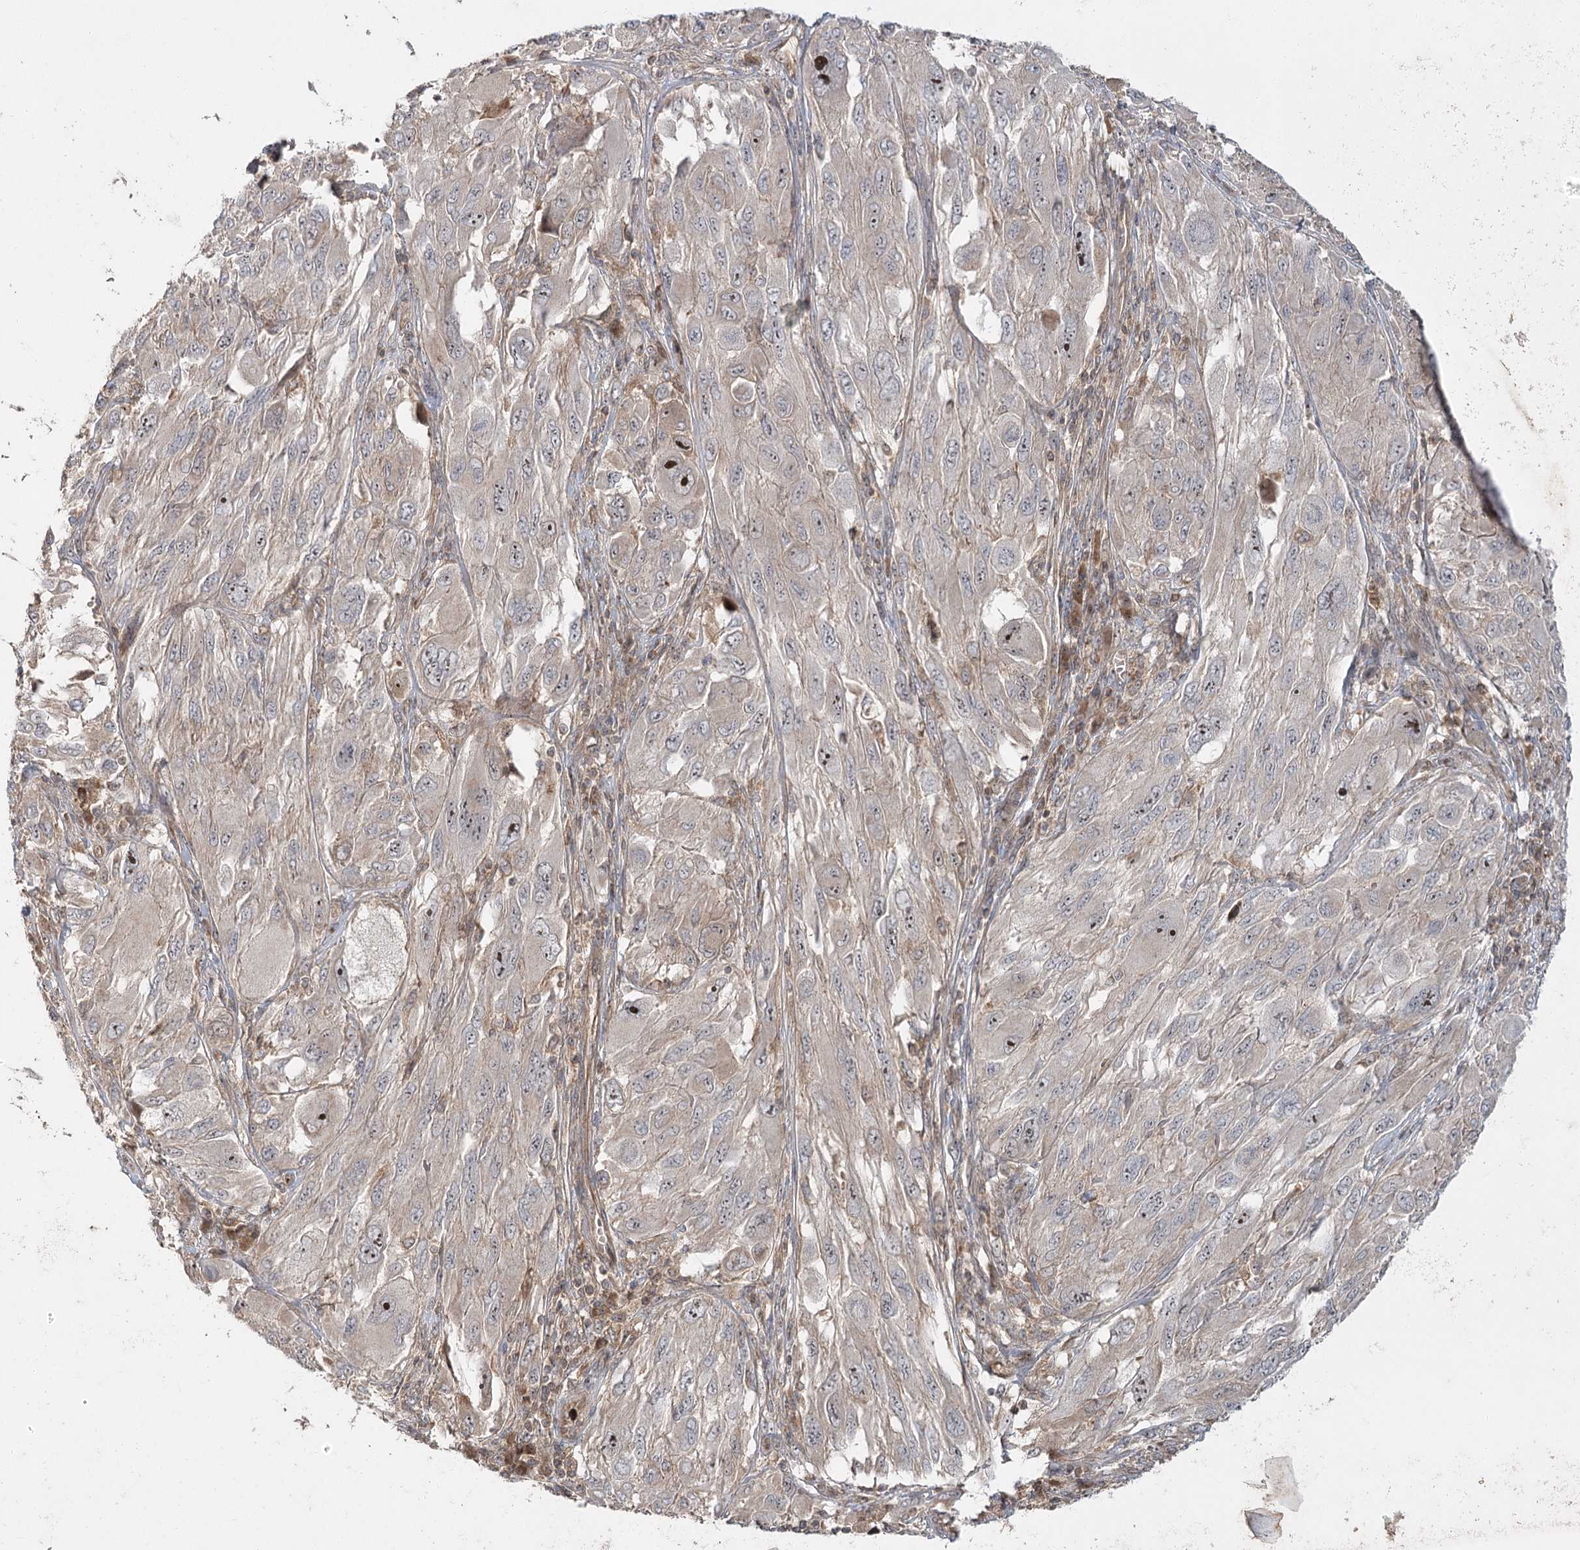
{"staining": {"intensity": "moderate", "quantity": "<25%", "location": "nuclear"}, "tissue": "melanoma", "cell_type": "Tumor cells", "image_type": "cancer", "snomed": [{"axis": "morphology", "description": "Malignant melanoma, NOS"}, {"axis": "topography", "description": "Skin"}], "caption": "Moderate nuclear expression is identified in about <25% of tumor cells in malignant melanoma.", "gene": "RAPGEF6", "patient": {"sex": "female", "age": 91}}